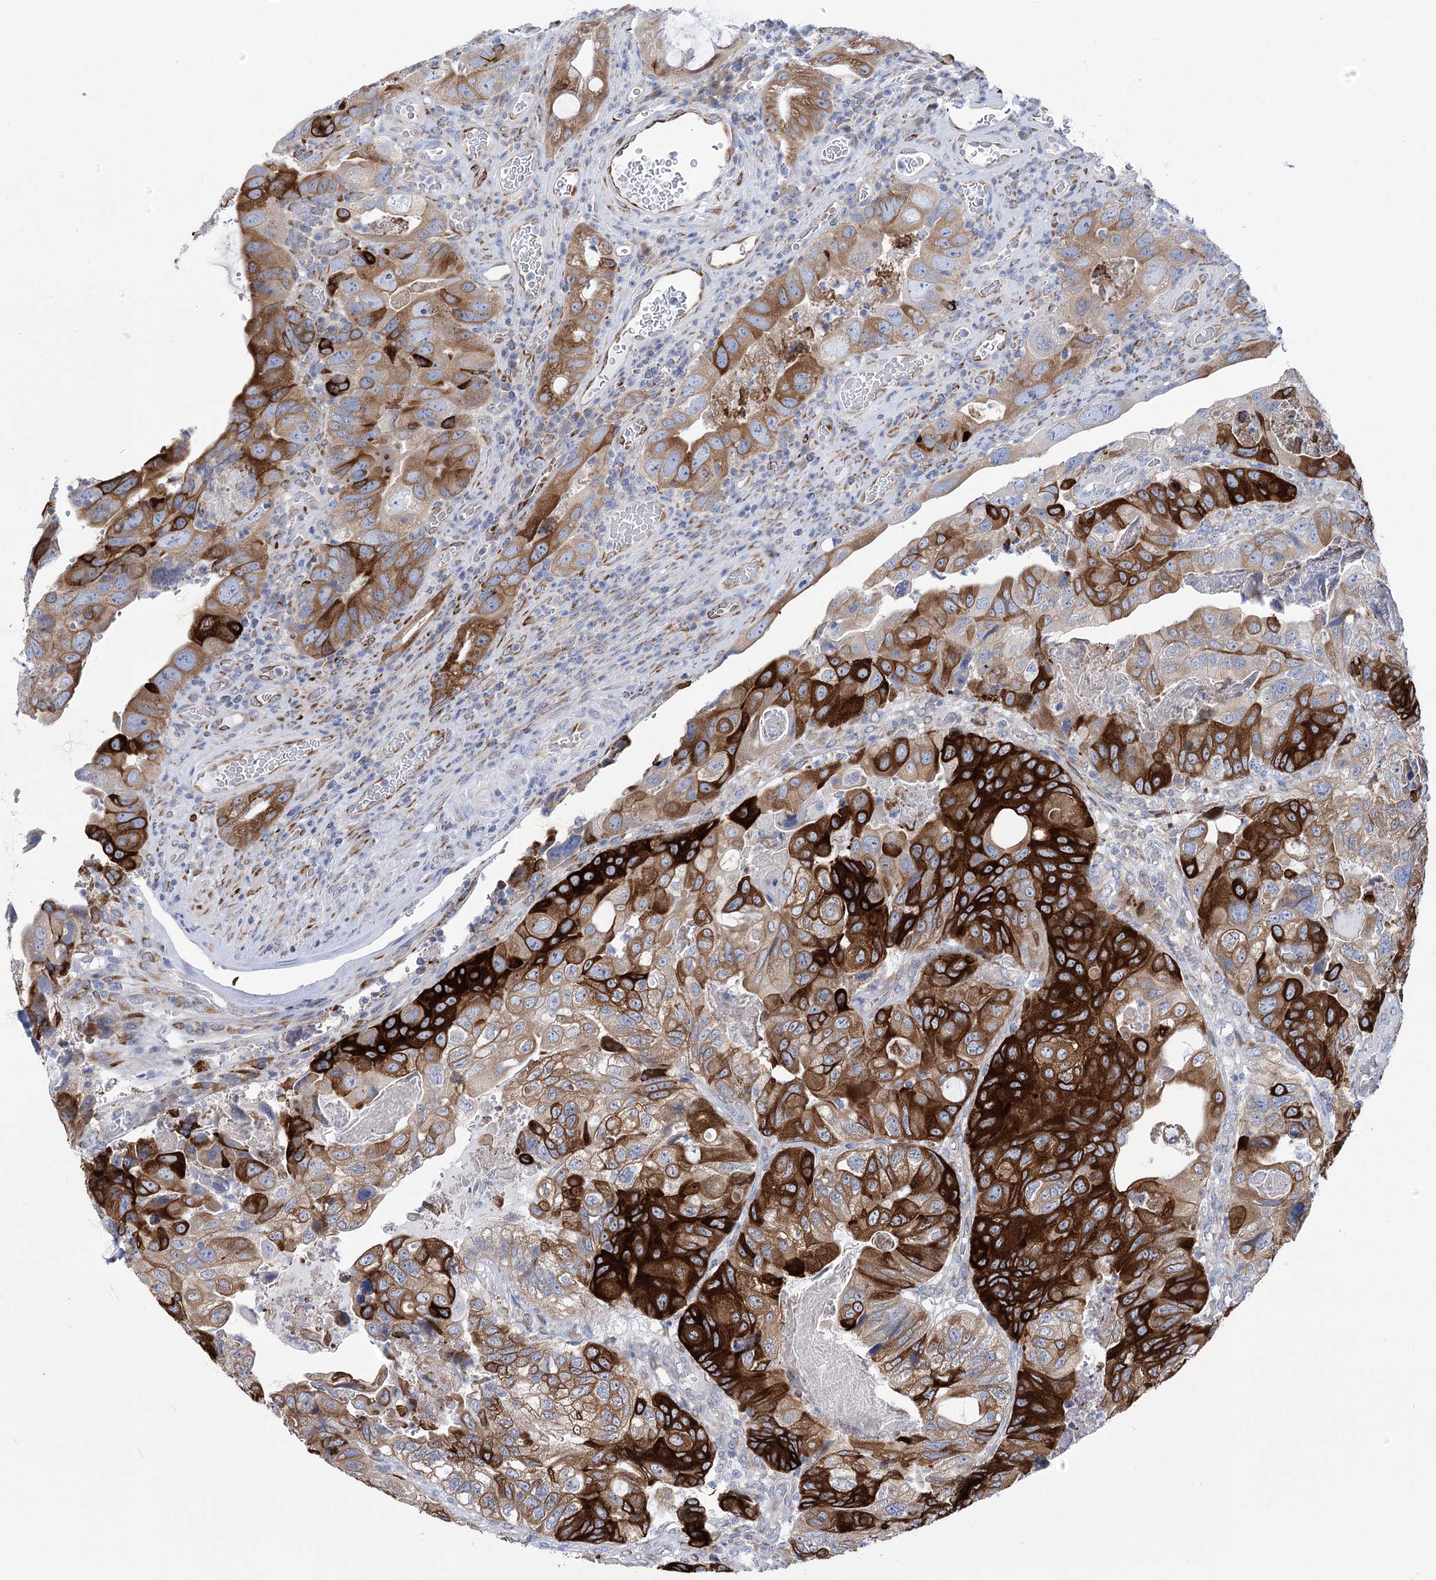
{"staining": {"intensity": "strong", "quantity": "25%-75%", "location": "cytoplasmic/membranous"}, "tissue": "colorectal cancer", "cell_type": "Tumor cells", "image_type": "cancer", "snomed": [{"axis": "morphology", "description": "Adenocarcinoma, NOS"}, {"axis": "topography", "description": "Rectum"}], "caption": "A brown stain shows strong cytoplasmic/membranous positivity of a protein in human colorectal cancer (adenocarcinoma) tumor cells.", "gene": "YTHDC2", "patient": {"sex": "male", "age": 63}}